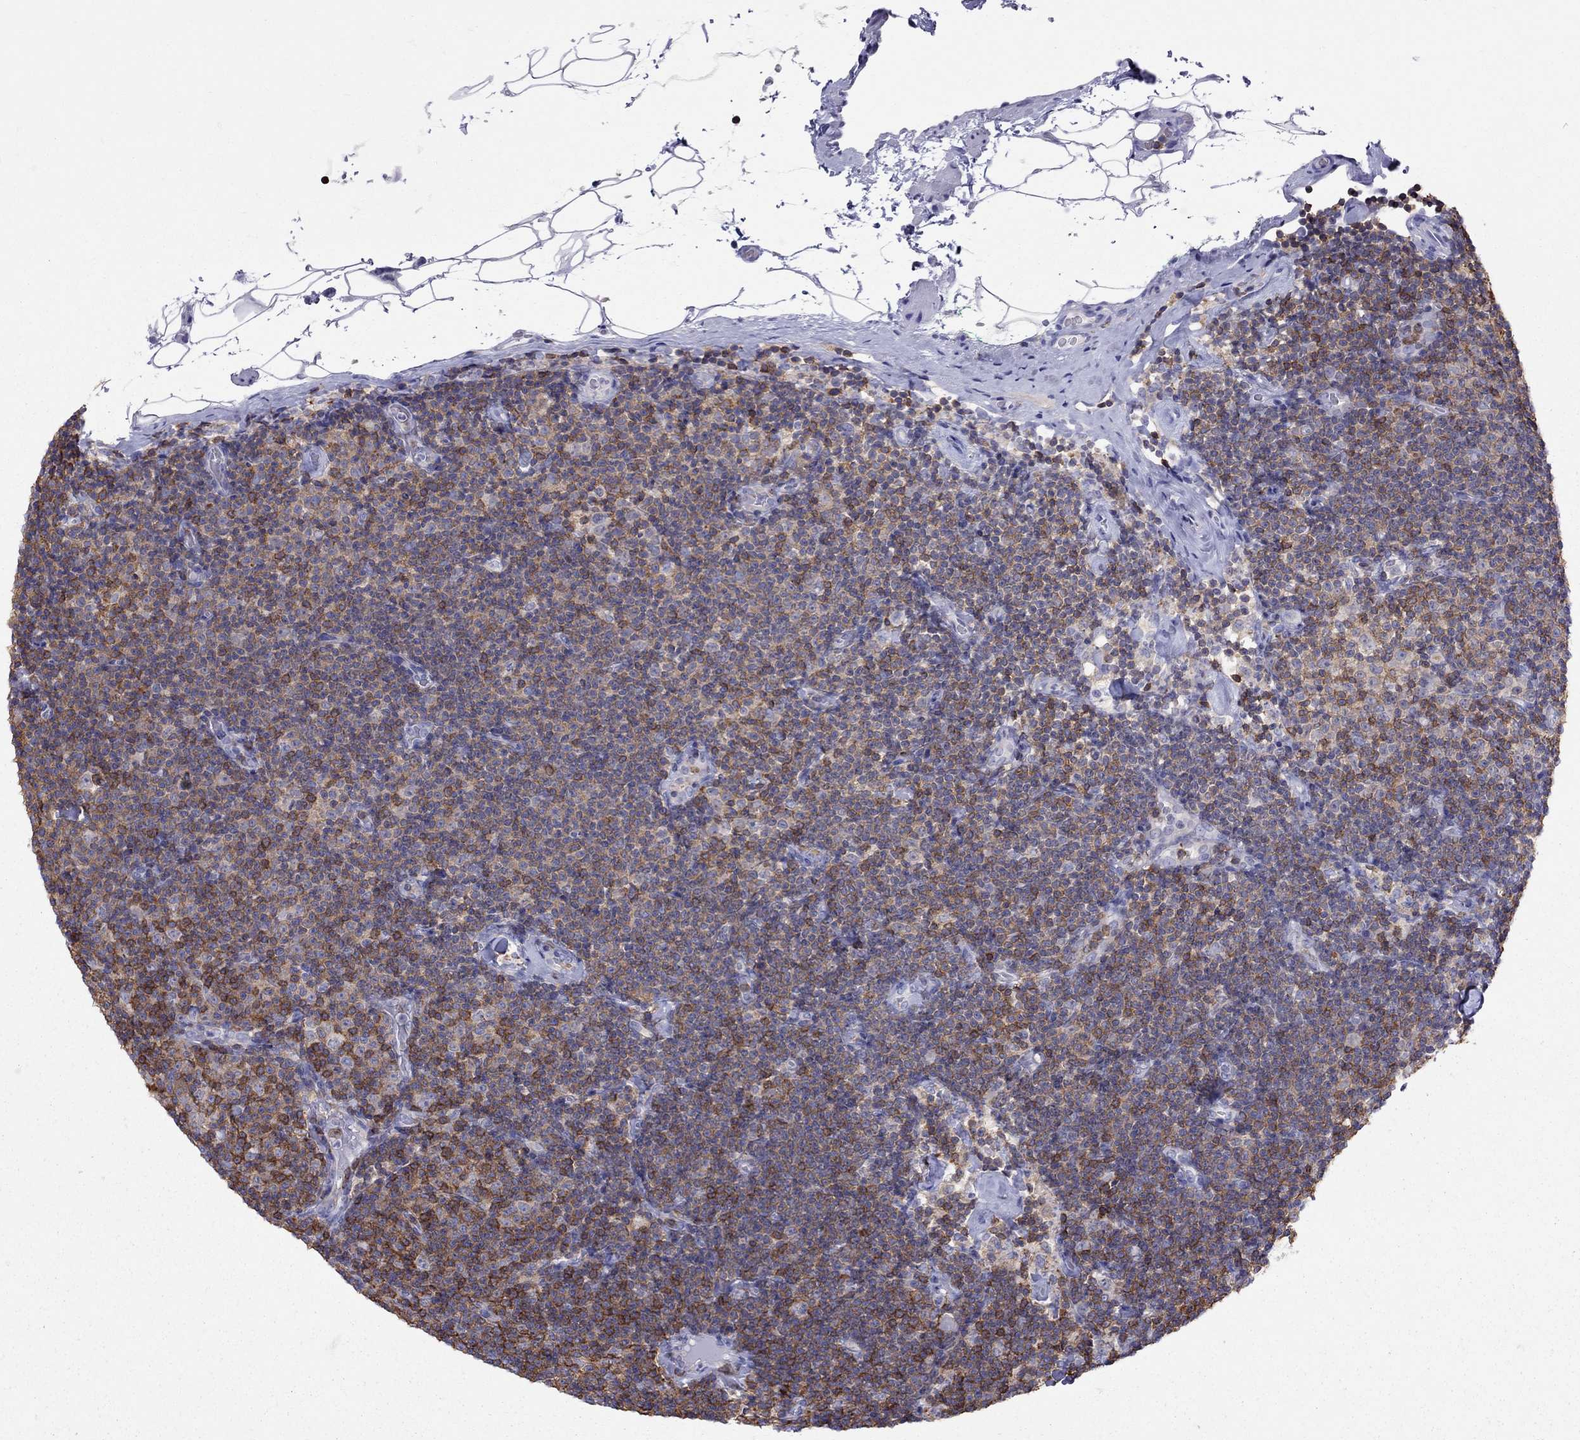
{"staining": {"intensity": "moderate", "quantity": ">75%", "location": "cytoplasmic/membranous"}, "tissue": "lymphoma", "cell_type": "Tumor cells", "image_type": "cancer", "snomed": [{"axis": "morphology", "description": "Malignant lymphoma, non-Hodgkin's type, Low grade"}, {"axis": "topography", "description": "Lymph node"}], "caption": "IHC photomicrograph of lymphoma stained for a protein (brown), which displays medium levels of moderate cytoplasmic/membranous expression in about >75% of tumor cells.", "gene": "MND1", "patient": {"sex": "male", "age": 81}}